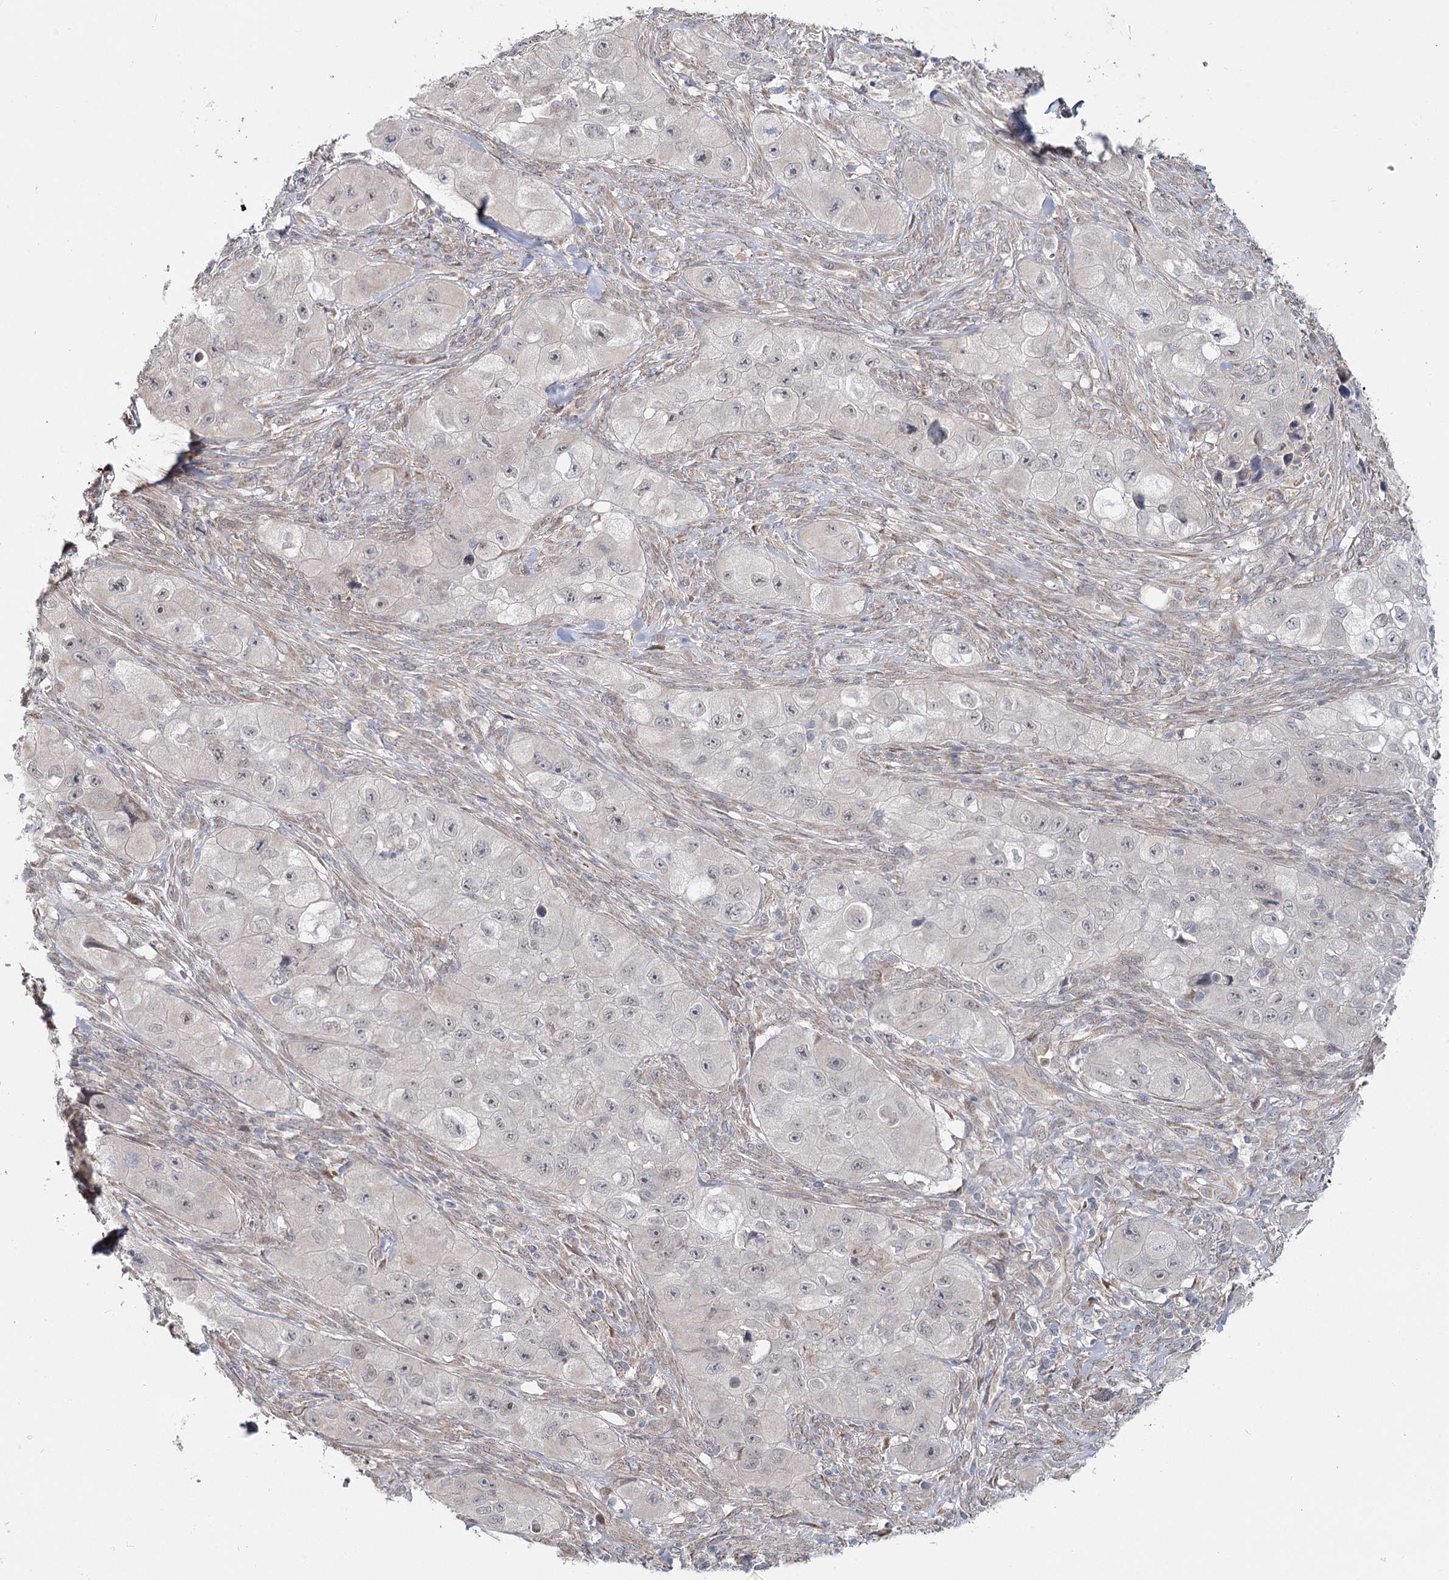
{"staining": {"intensity": "negative", "quantity": "none", "location": "none"}, "tissue": "skin cancer", "cell_type": "Tumor cells", "image_type": "cancer", "snomed": [{"axis": "morphology", "description": "Squamous cell carcinoma, NOS"}, {"axis": "topography", "description": "Skin"}, {"axis": "topography", "description": "Subcutis"}], "caption": "Immunohistochemistry (IHC) photomicrograph of squamous cell carcinoma (skin) stained for a protein (brown), which reveals no expression in tumor cells.", "gene": "TBC1D9B", "patient": {"sex": "male", "age": 73}}